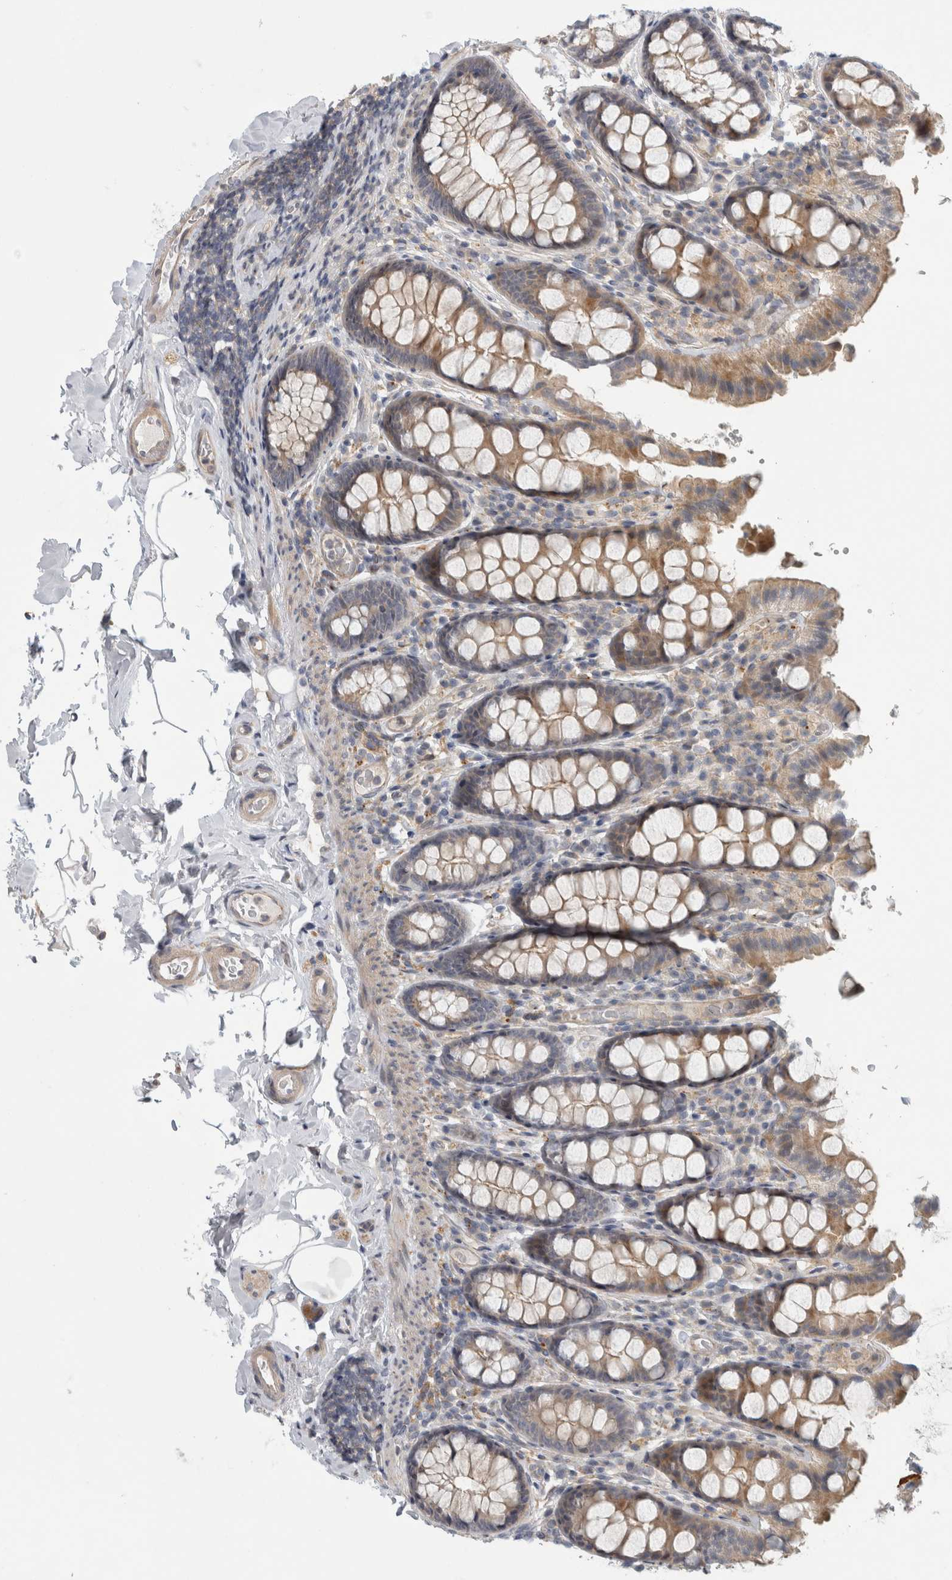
{"staining": {"intensity": "moderate", "quantity": "25%-75%", "location": "cytoplasmic/membranous"}, "tissue": "colon", "cell_type": "Endothelial cells", "image_type": "normal", "snomed": [{"axis": "morphology", "description": "Normal tissue, NOS"}, {"axis": "topography", "description": "Colon"}, {"axis": "topography", "description": "Peripheral nerve tissue"}], "caption": "A histopathology image of human colon stained for a protein demonstrates moderate cytoplasmic/membranous brown staining in endothelial cells. (Stains: DAB in brown, nuclei in blue, Microscopy: brightfield microscopy at high magnification).", "gene": "ZNF804B", "patient": {"sex": "female", "age": 61}}